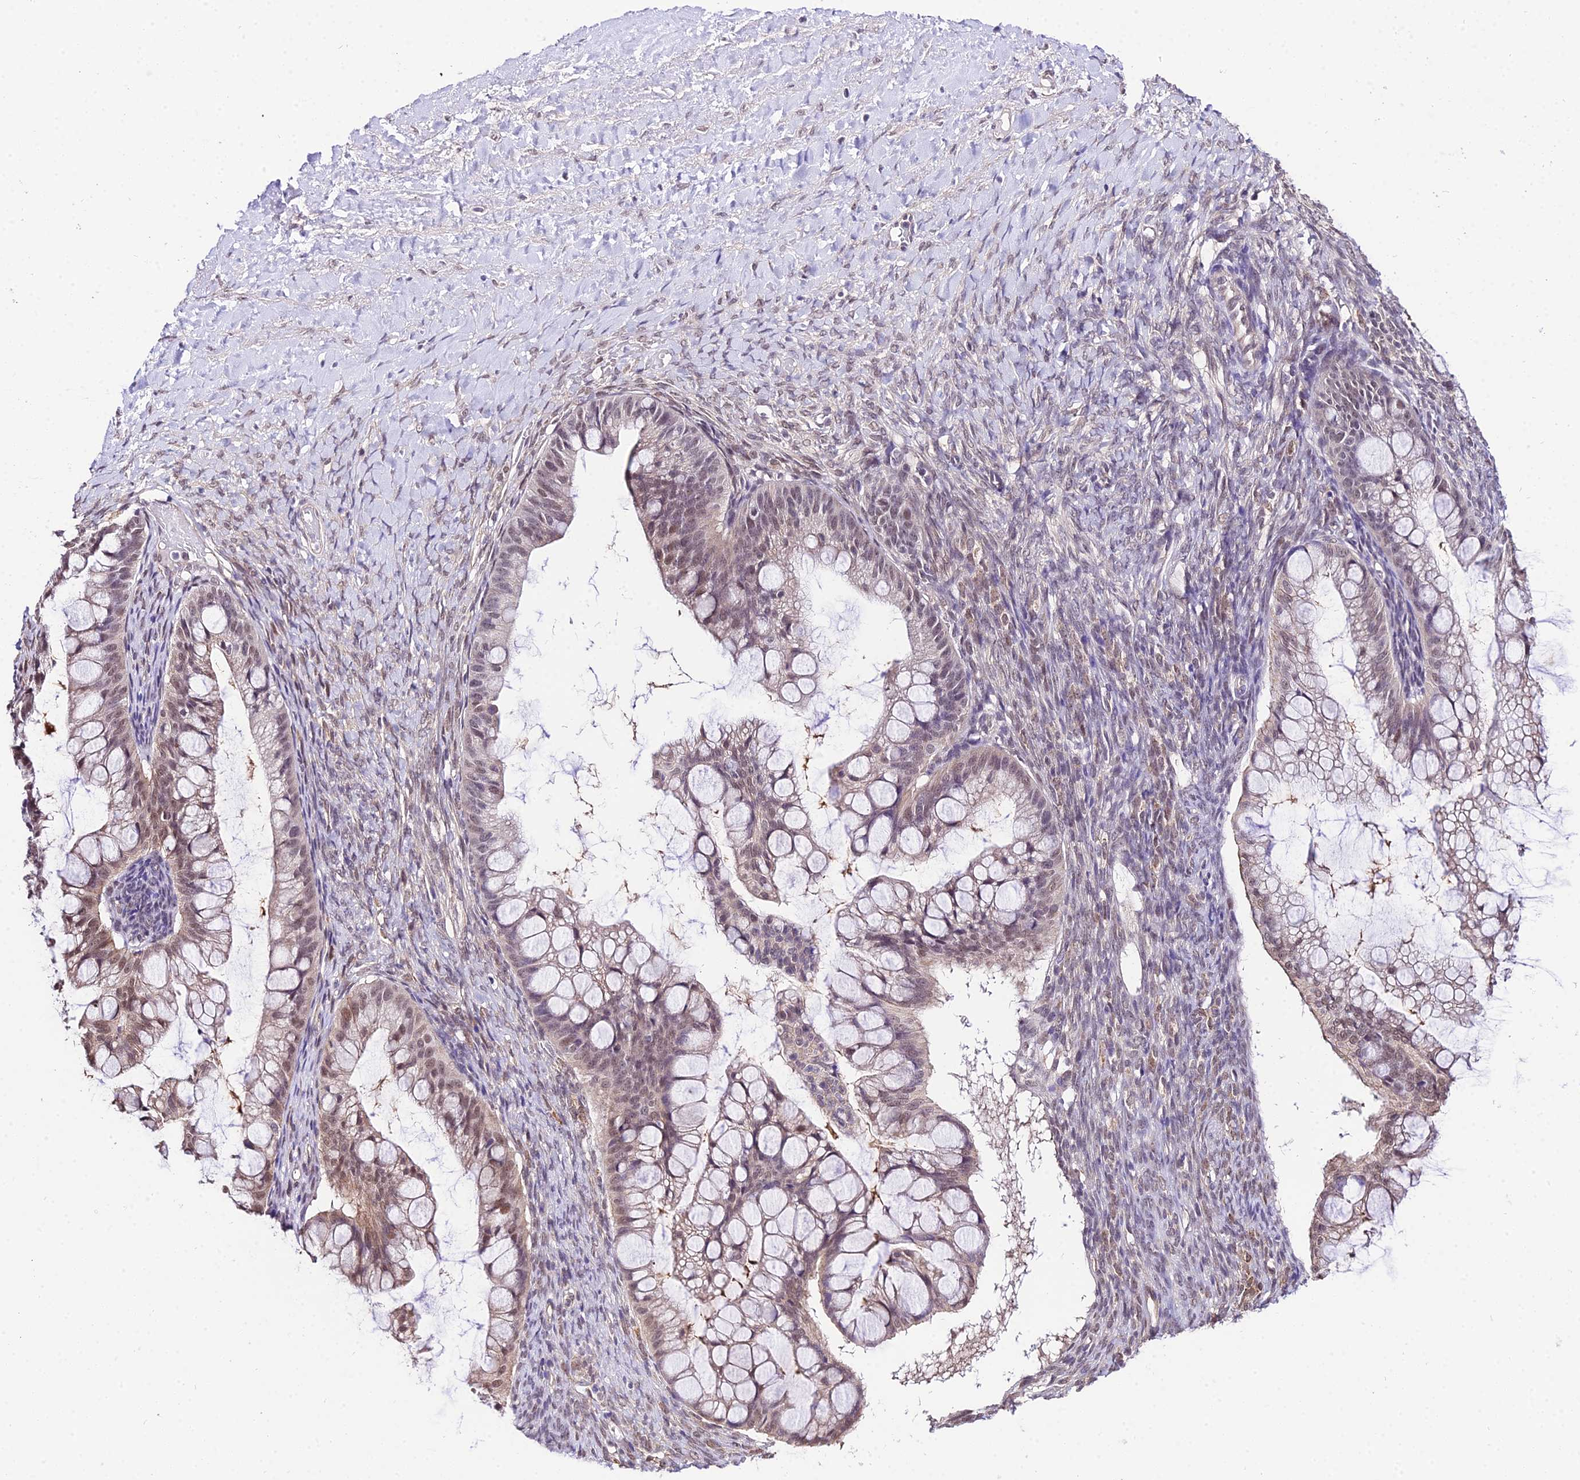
{"staining": {"intensity": "weak", "quantity": "25%-75%", "location": "nuclear"}, "tissue": "ovarian cancer", "cell_type": "Tumor cells", "image_type": "cancer", "snomed": [{"axis": "morphology", "description": "Cystadenocarcinoma, mucinous, NOS"}, {"axis": "topography", "description": "Ovary"}], "caption": "A high-resolution image shows immunohistochemistry (IHC) staining of ovarian cancer (mucinous cystadenocarcinoma), which demonstrates weak nuclear positivity in approximately 25%-75% of tumor cells. (IHC, brightfield microscopy, high magnification).", "gene": "POLR2I", "patient": {"sex": "female", "age": 73}}